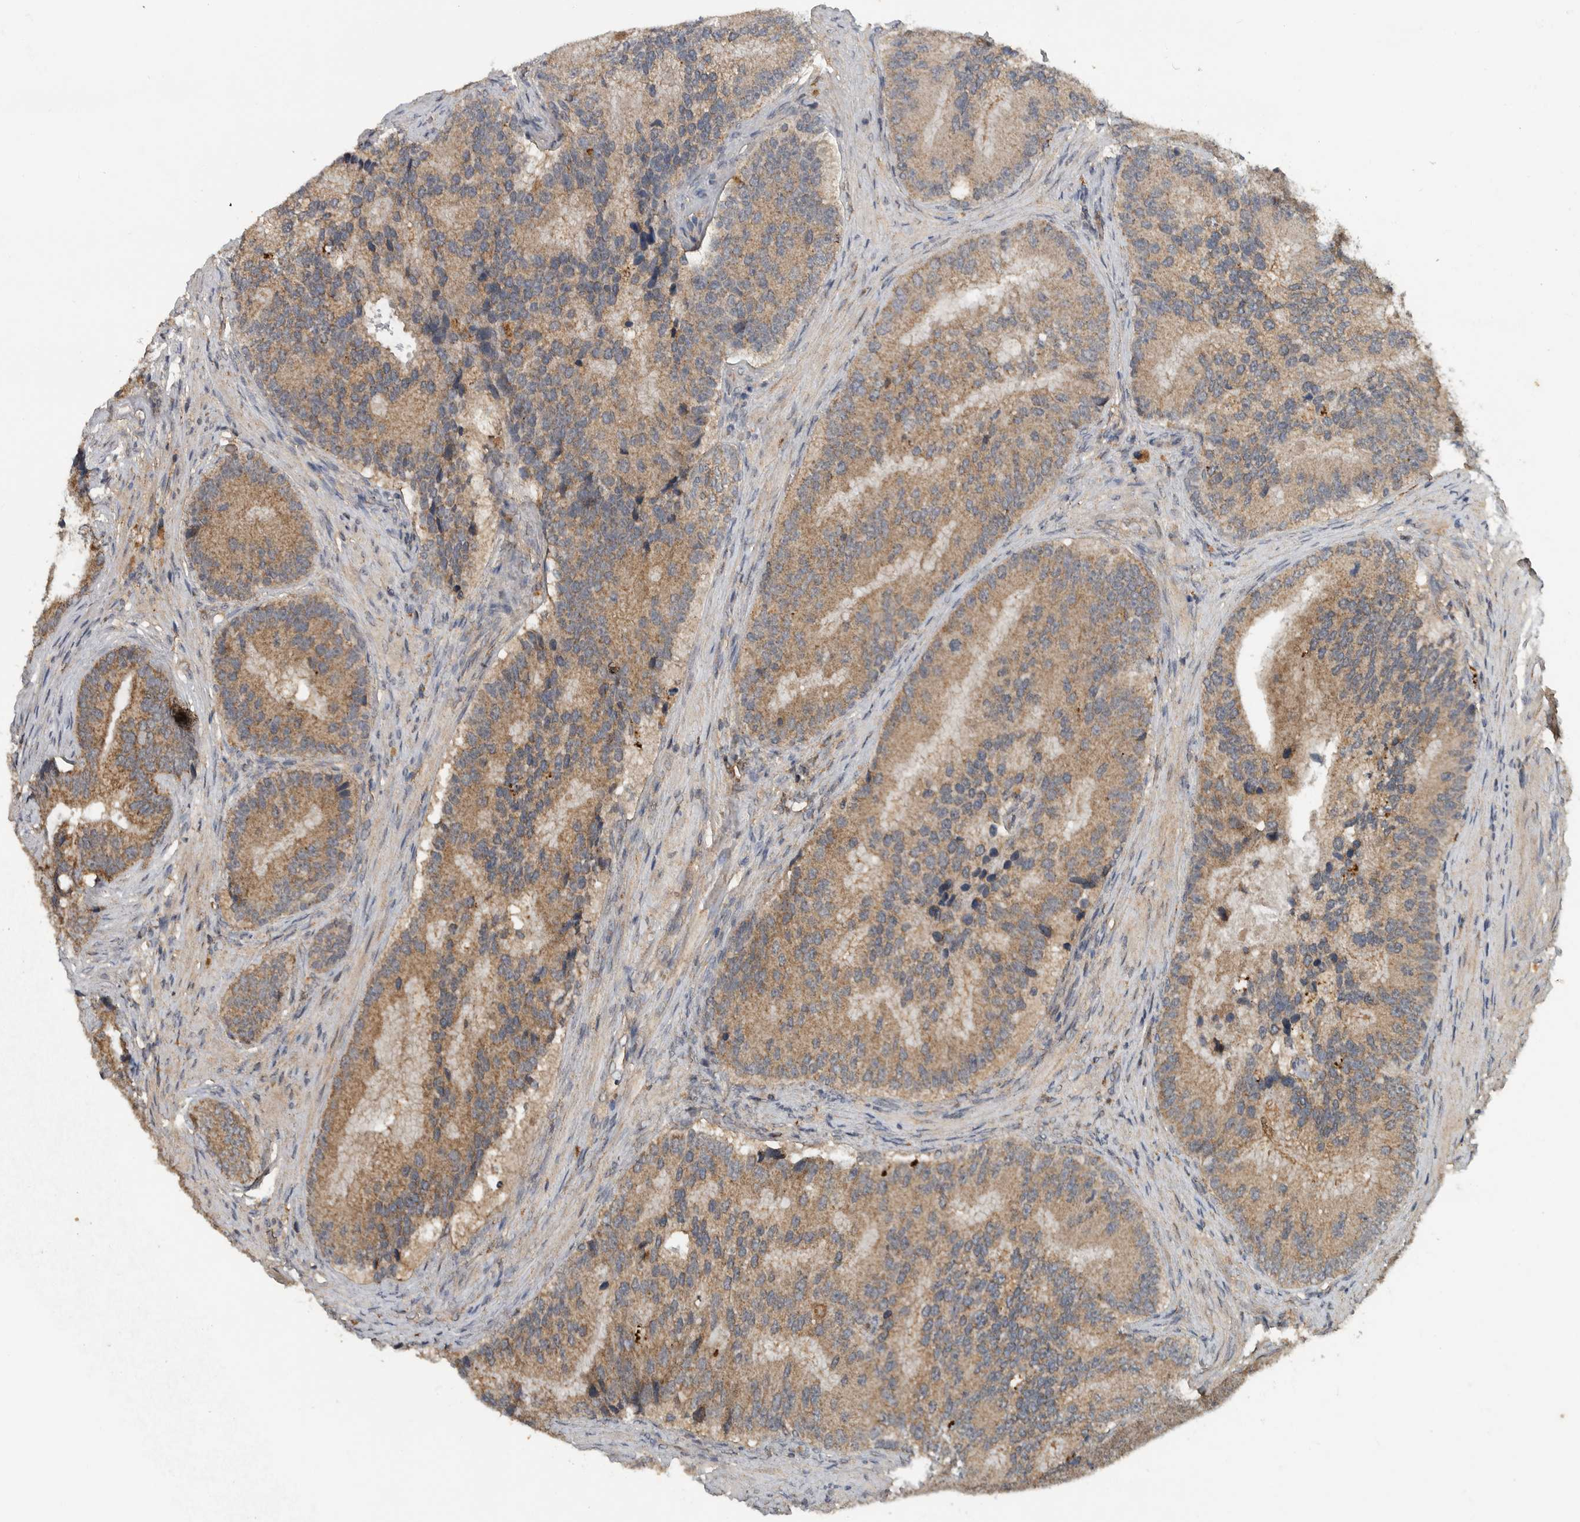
{"staining": {"intensity": "moderate", "quantity": ">75%", "location": "cytoplasmic/membranous"}, "tissue": "prostate cancer", "cell_type": "Tumor cells", "image_type": "cancer", "snomed": [{"axis": "morphology", "description": "Adenocarcinoma, High grade"}, {"axis": "topography", "description": "Prostate"}], "caption": "High-grade adenocarcinoma (prostate) stained for a protein displays moderate cytoplasmic/membranous positivity in tumor cells.", "gene": "IL6ST", "patient": {"sex": "male", "age": 70}}